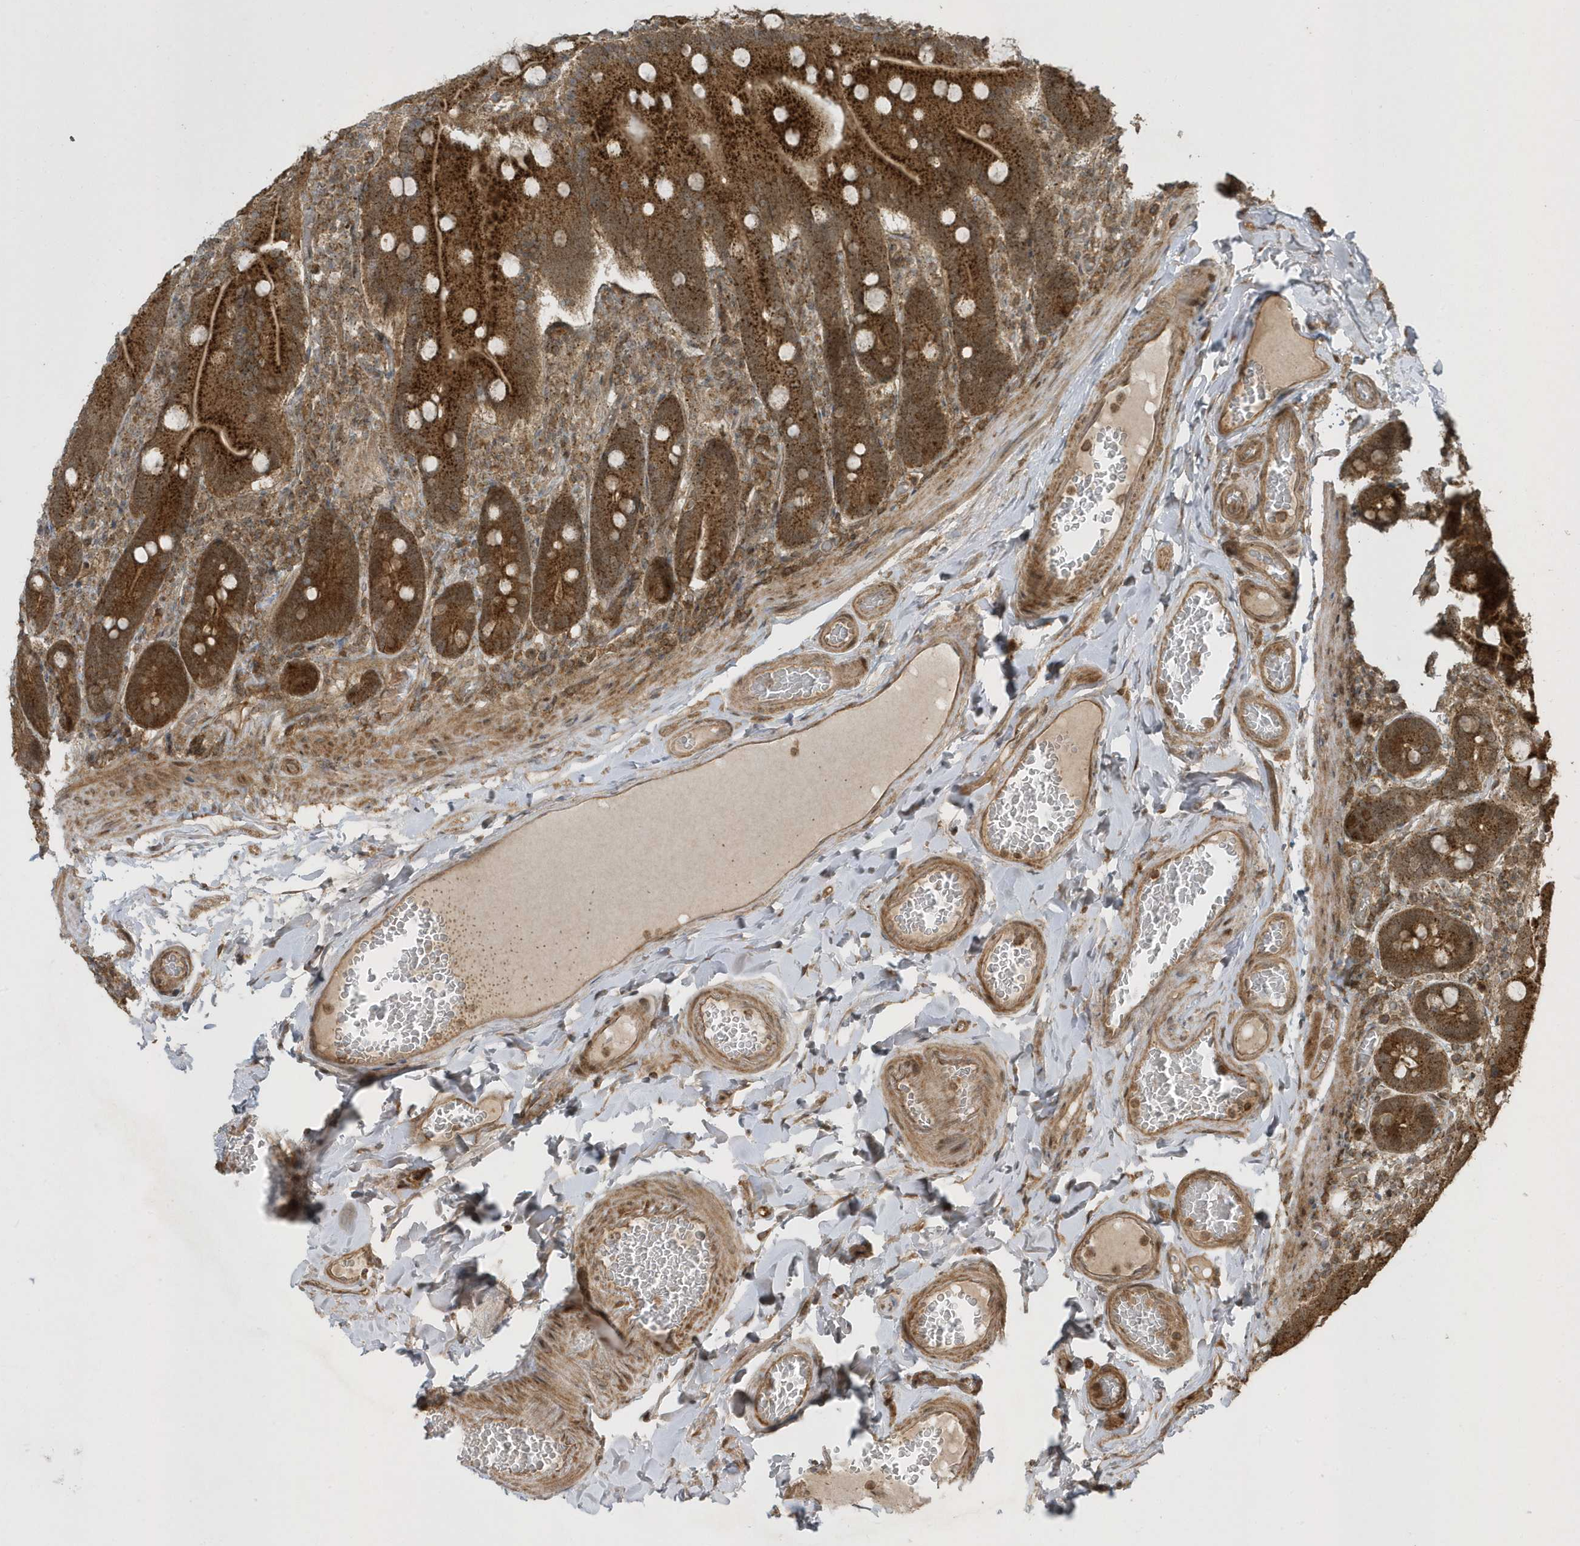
{"staining": {"intensity": "strong", "quantity": ">75%", "location": "cytoplasmic/membranous"}, "tissue": "duodenum", "cell_type": "Glandular cells", "image_type": "normal", "snomed": [{"axis": "morphology", "description": "Normal tissue, NOS"}, {"axis": "topography", "description": "Duodenum"}], "caption": "Immunohistochemistry (DAB (3,3'-diaminobenzidine)) staining of unremarkable duodenum displays strong cytoplasmic/membranous protein expression in approximately >75% of glandular cells.", "gene": "STAMBP", "patient": {"sex": "female", "age": 62}}